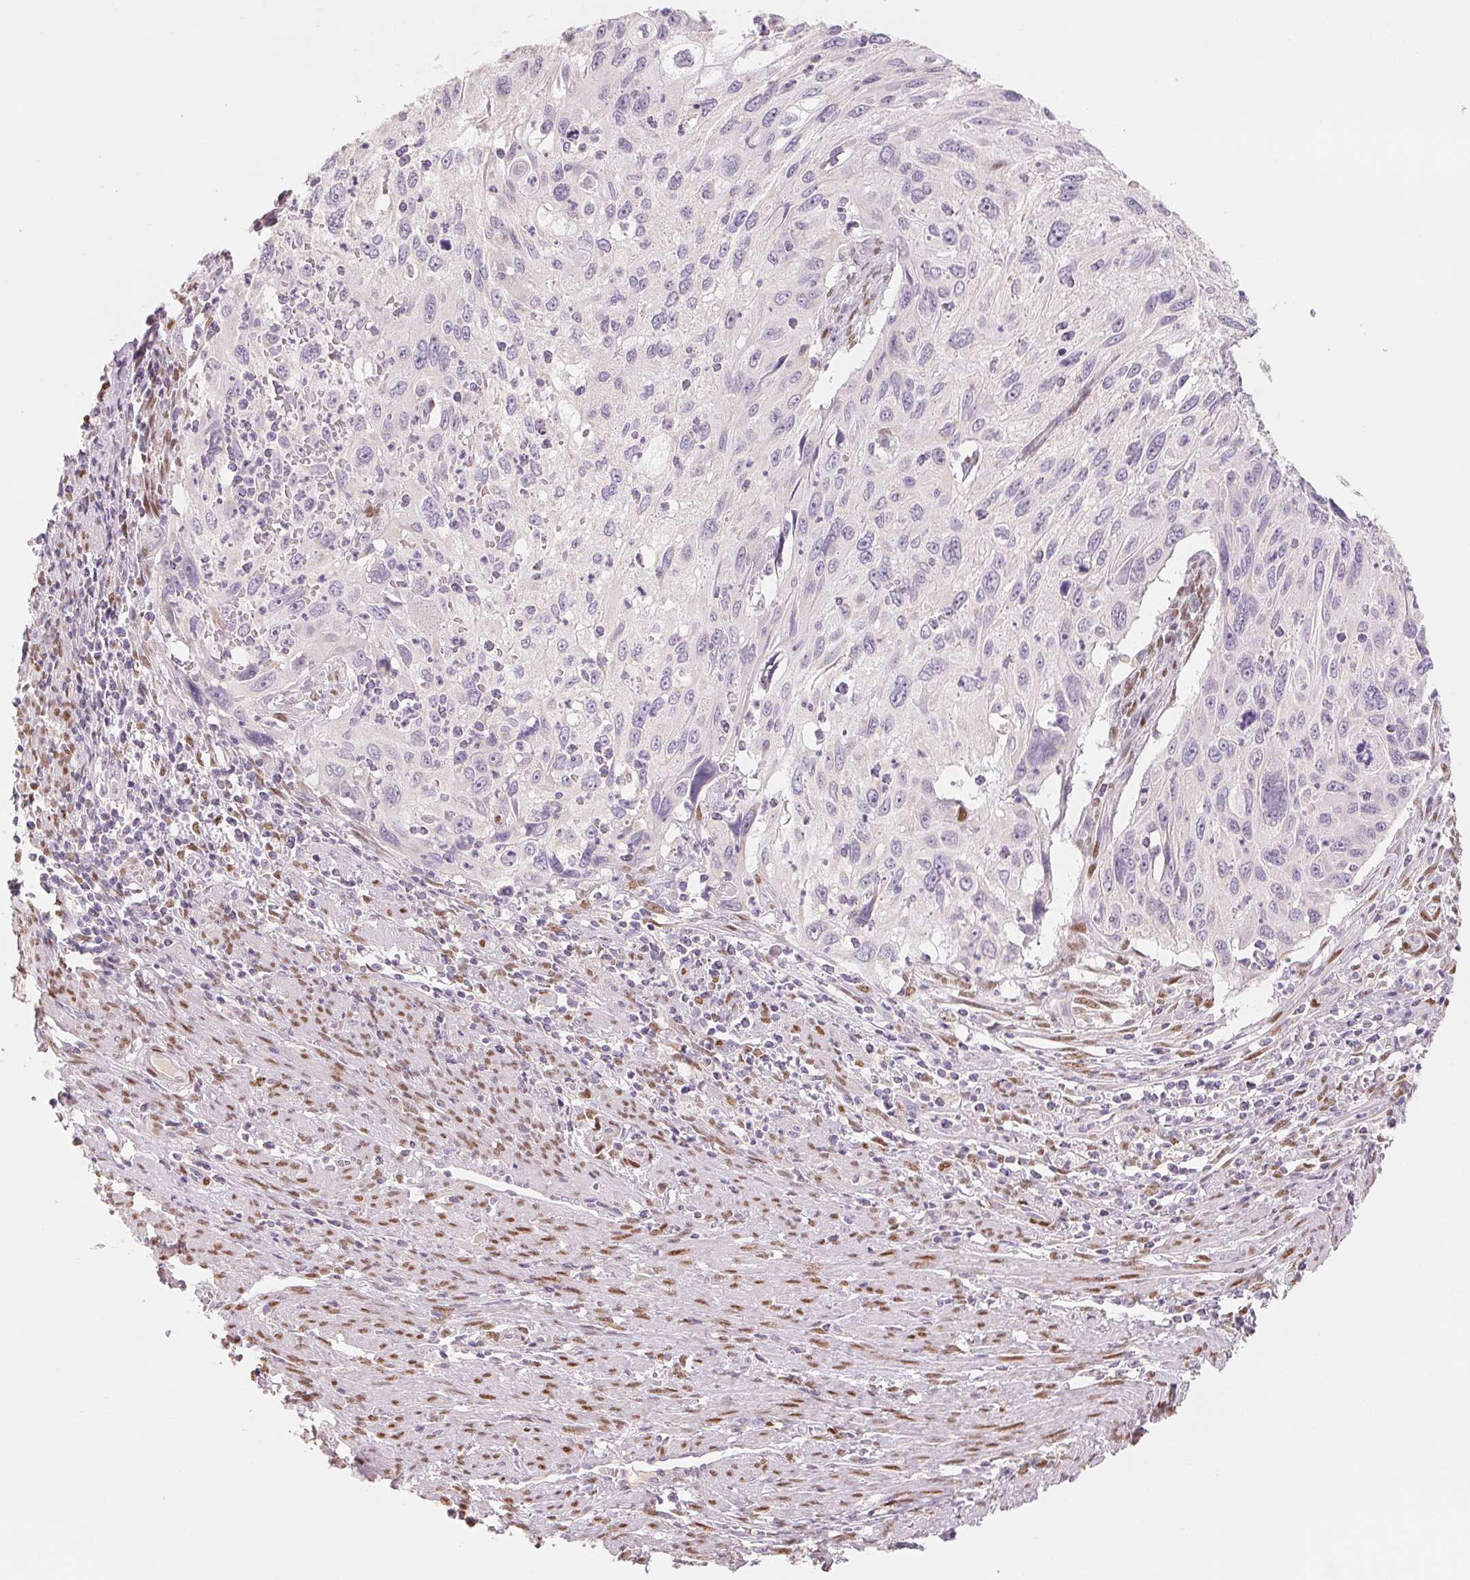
{"staining": {"intensity": "negative", "quantity": "none", "location": "none"}, "tissue": "cervical cancer", "cell_type": "Tumor cells", "image_type": "cancer", "snomed": [{"axis": "morphology", "description": "Squamous cell carcinoma, NOS"}, {"axis": "topography", "description": "Cervix"}], "caption": "The histopathology image reveals no significant positivity in tumor cells of cervical cancer. The staining is performed using DAB brown chromogen with nuclei counter-stained in using hematoxylin.", "gene": "SMARCD3", "patient": {"sex": "female", "age": 70}}